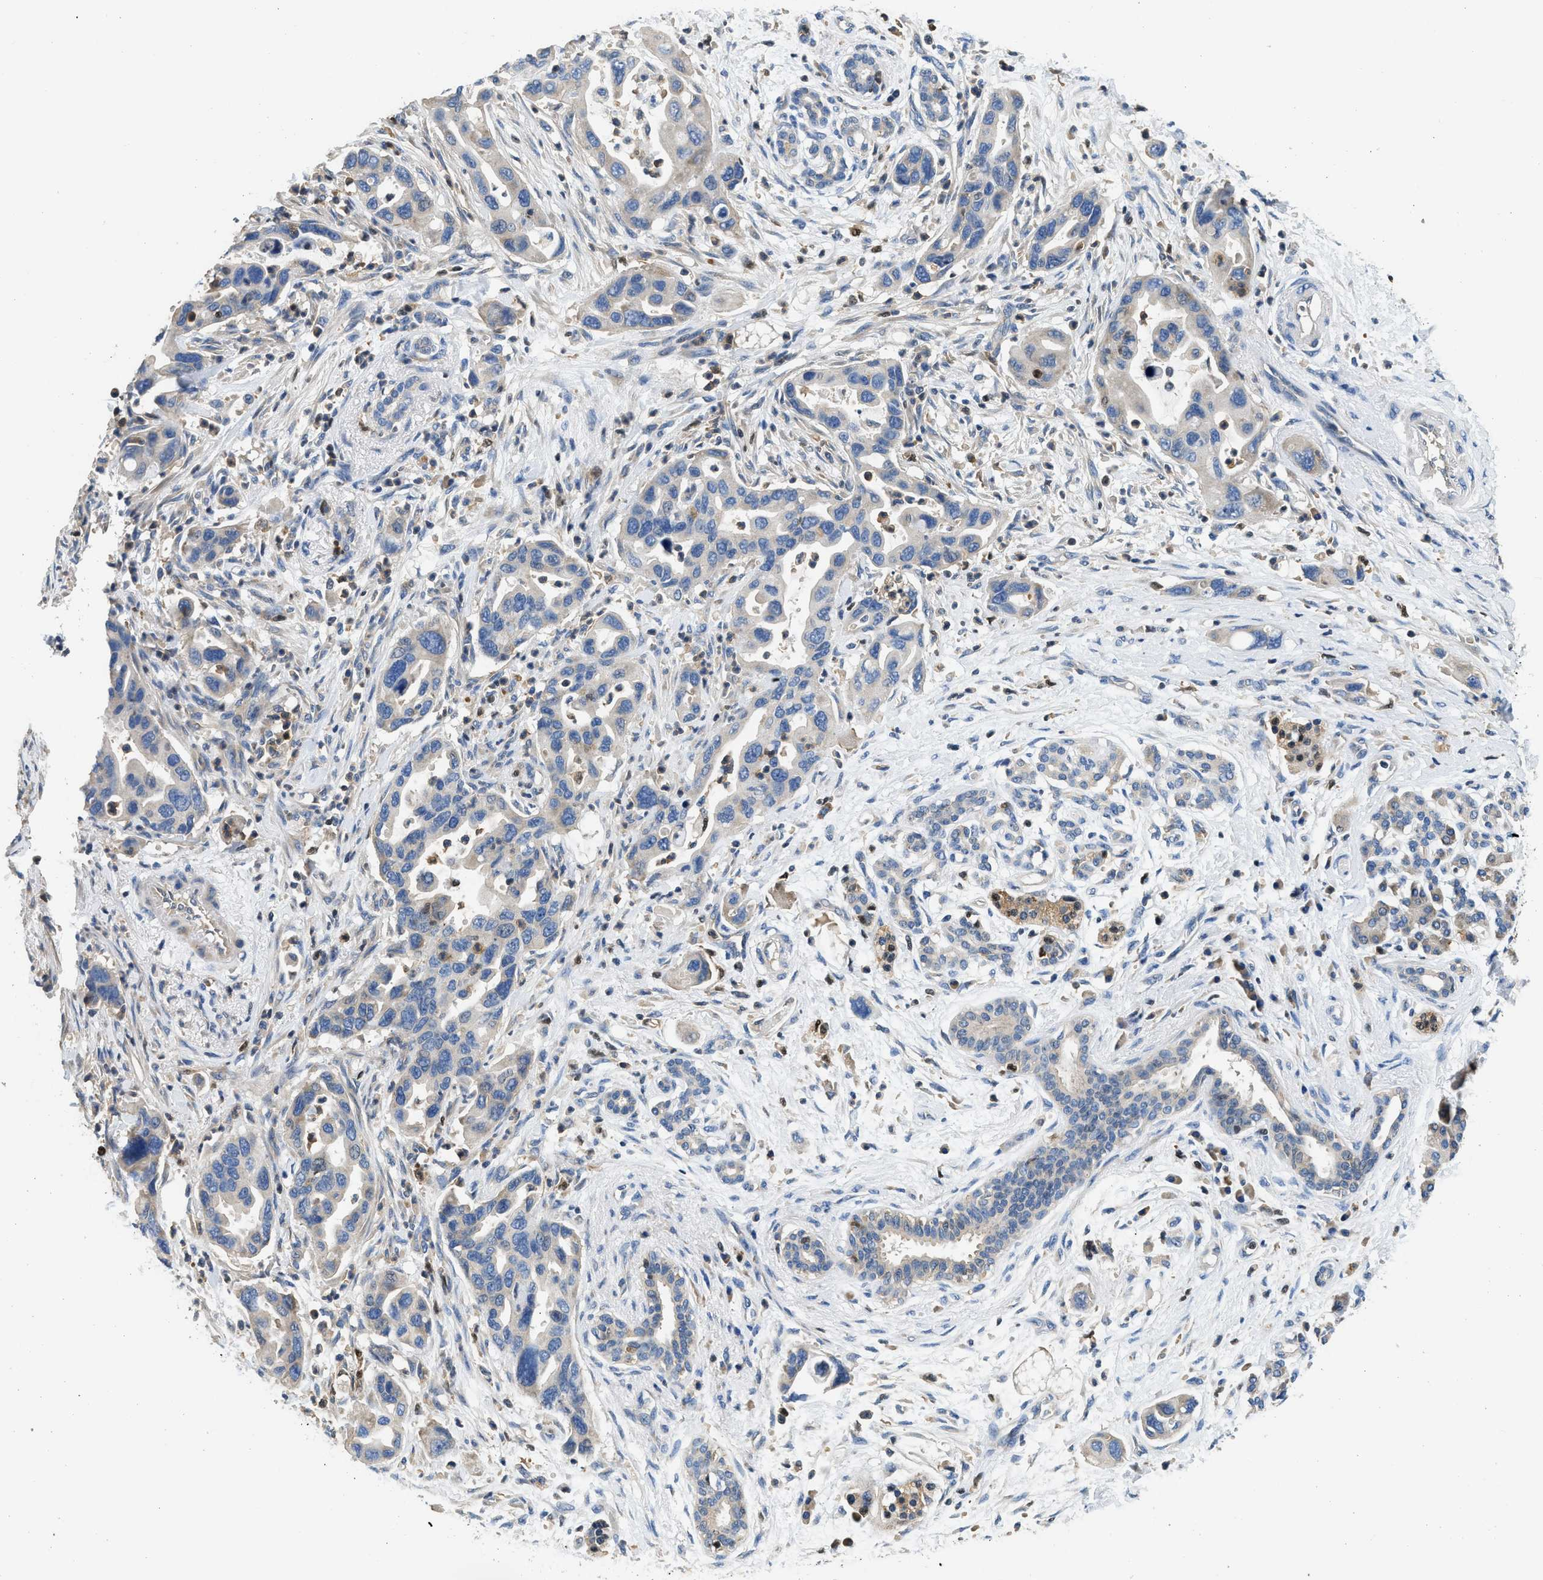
{"staining": {"intensity": "weak", "quantity": "25%-75%", "location": "cytoplasmic/membranous"}, "tissue": "pancreatic cancer", "cell_type": "Tumor cells", "image_type": "cancer", "snomed": [{"axis": "morphology", "description": "Normal tissue, NOS"}, {"axis": "morphology", "description": "Adenocarcinoma, NOS"}, {"axis": "topography", "description": "Pancreas"}], "caption": "A brown stain highlights weak cytoplasmic/membranous expression of a protein in human adenocarcinoma (pancreatic) tumor cells.", "gene": "TOX", "patient": {"sex": "female", "age": 71}}